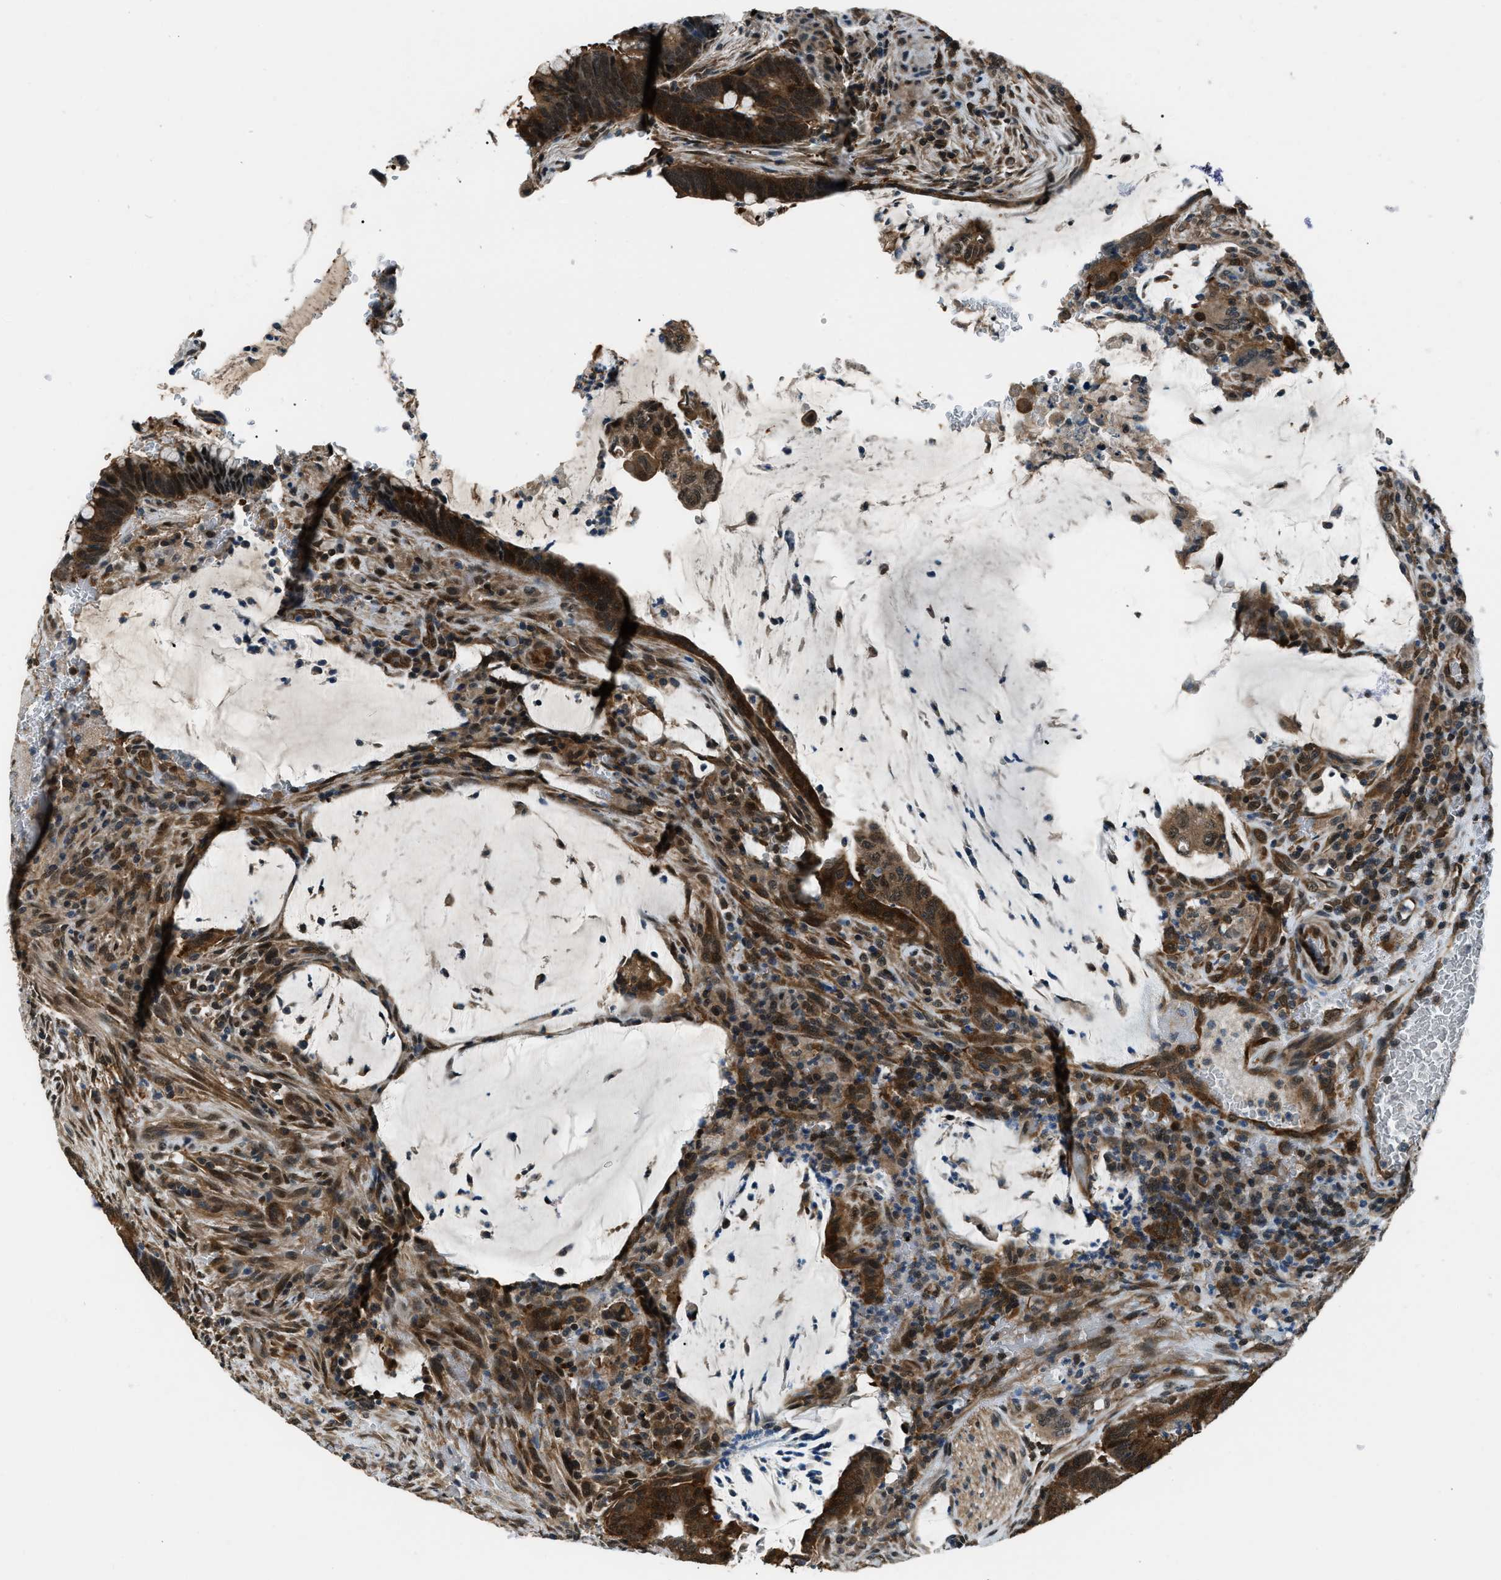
{"staining": {"intensity": "strong", "quantity": ">75%", "location": "cytoplasmic/membranous,nuclear"}, "tissue": "colorectal cancer", "cell_type": "Tumor cells", "image_type": "cancer", "snomed": [{"axis": "morphology", "description": "Normal tissue, NOS"}, {"axis": "morphology", "description": "Adenocarcinoma, NOS"}, {"axis": "topography", "description": "Rectum"}, {"axis": "topography", "description": "Peripheral nerve tissue"}], "caption": "Tumor cells display high levels of strong cytoplasmic/membranous and nuclear positivity in about >75% of cells in colorectal adenocarcinoma. The protein is stained brown, and the nuclei are stained in blue (DAB IHC with brightfield microscopy, high magnification).", "gene": "NUDCD3", "patient": {"sex": "male", "age": 92}}